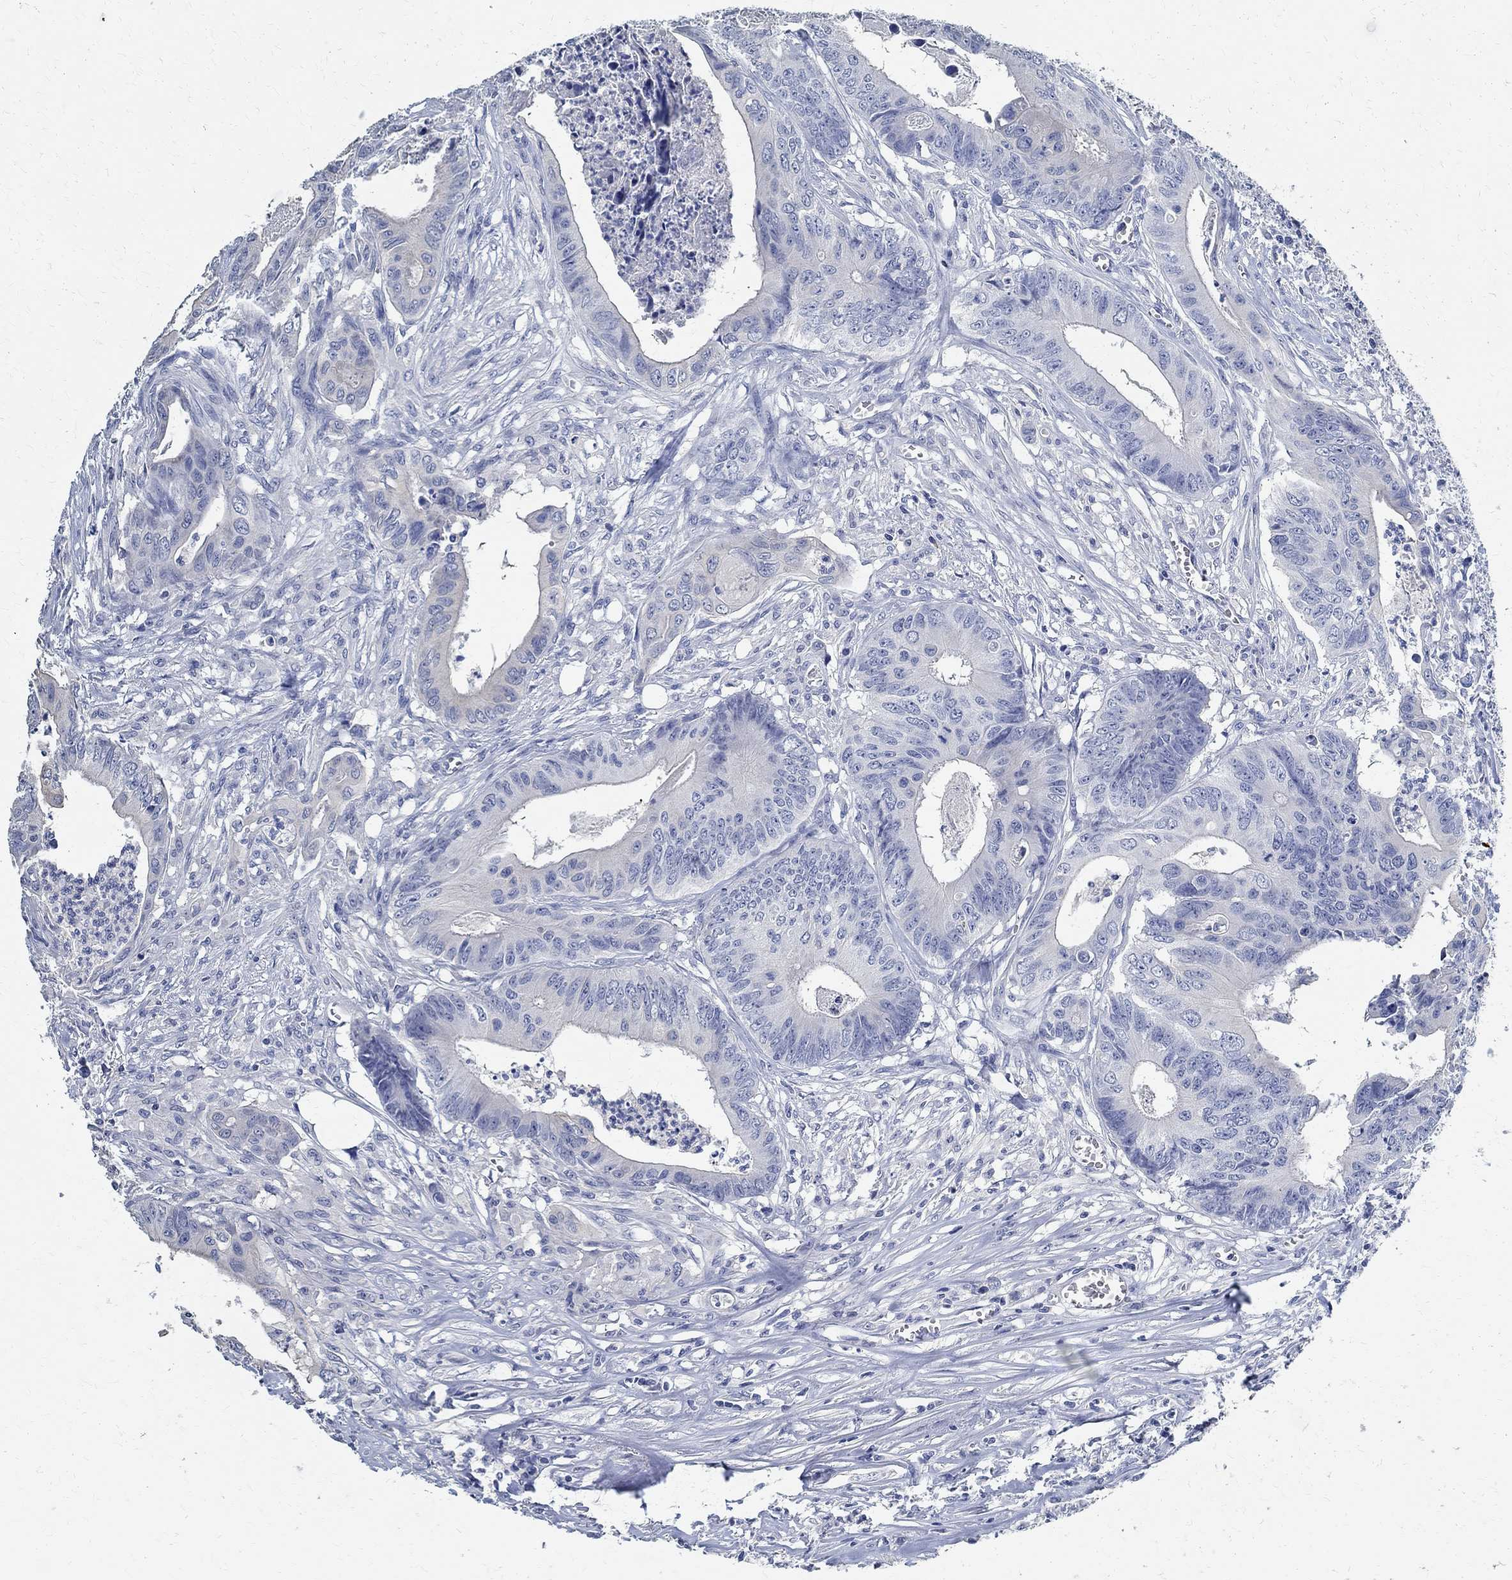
{"staining": {"intensity": "negative", "quantity": "none", "location": "none"}, "tissue": "colorectal cancer", "cell_type": "Tumor cells", "image_type": "cancer", "snomed": [{"axis": "morphology", "description": "Adenocarcinoma, NOS"}, {"axis": "topography", "description": "Colon"}], "caption": "This histopathology image is of adenocarcinoma (colorectal) stained with immunohistochemistry to label a protein in brown with the nuclei are counter-stained blue. There is no expression in tumor cells.", "gene": "PRX", "patient": {"sex": "male", "age": 84}}